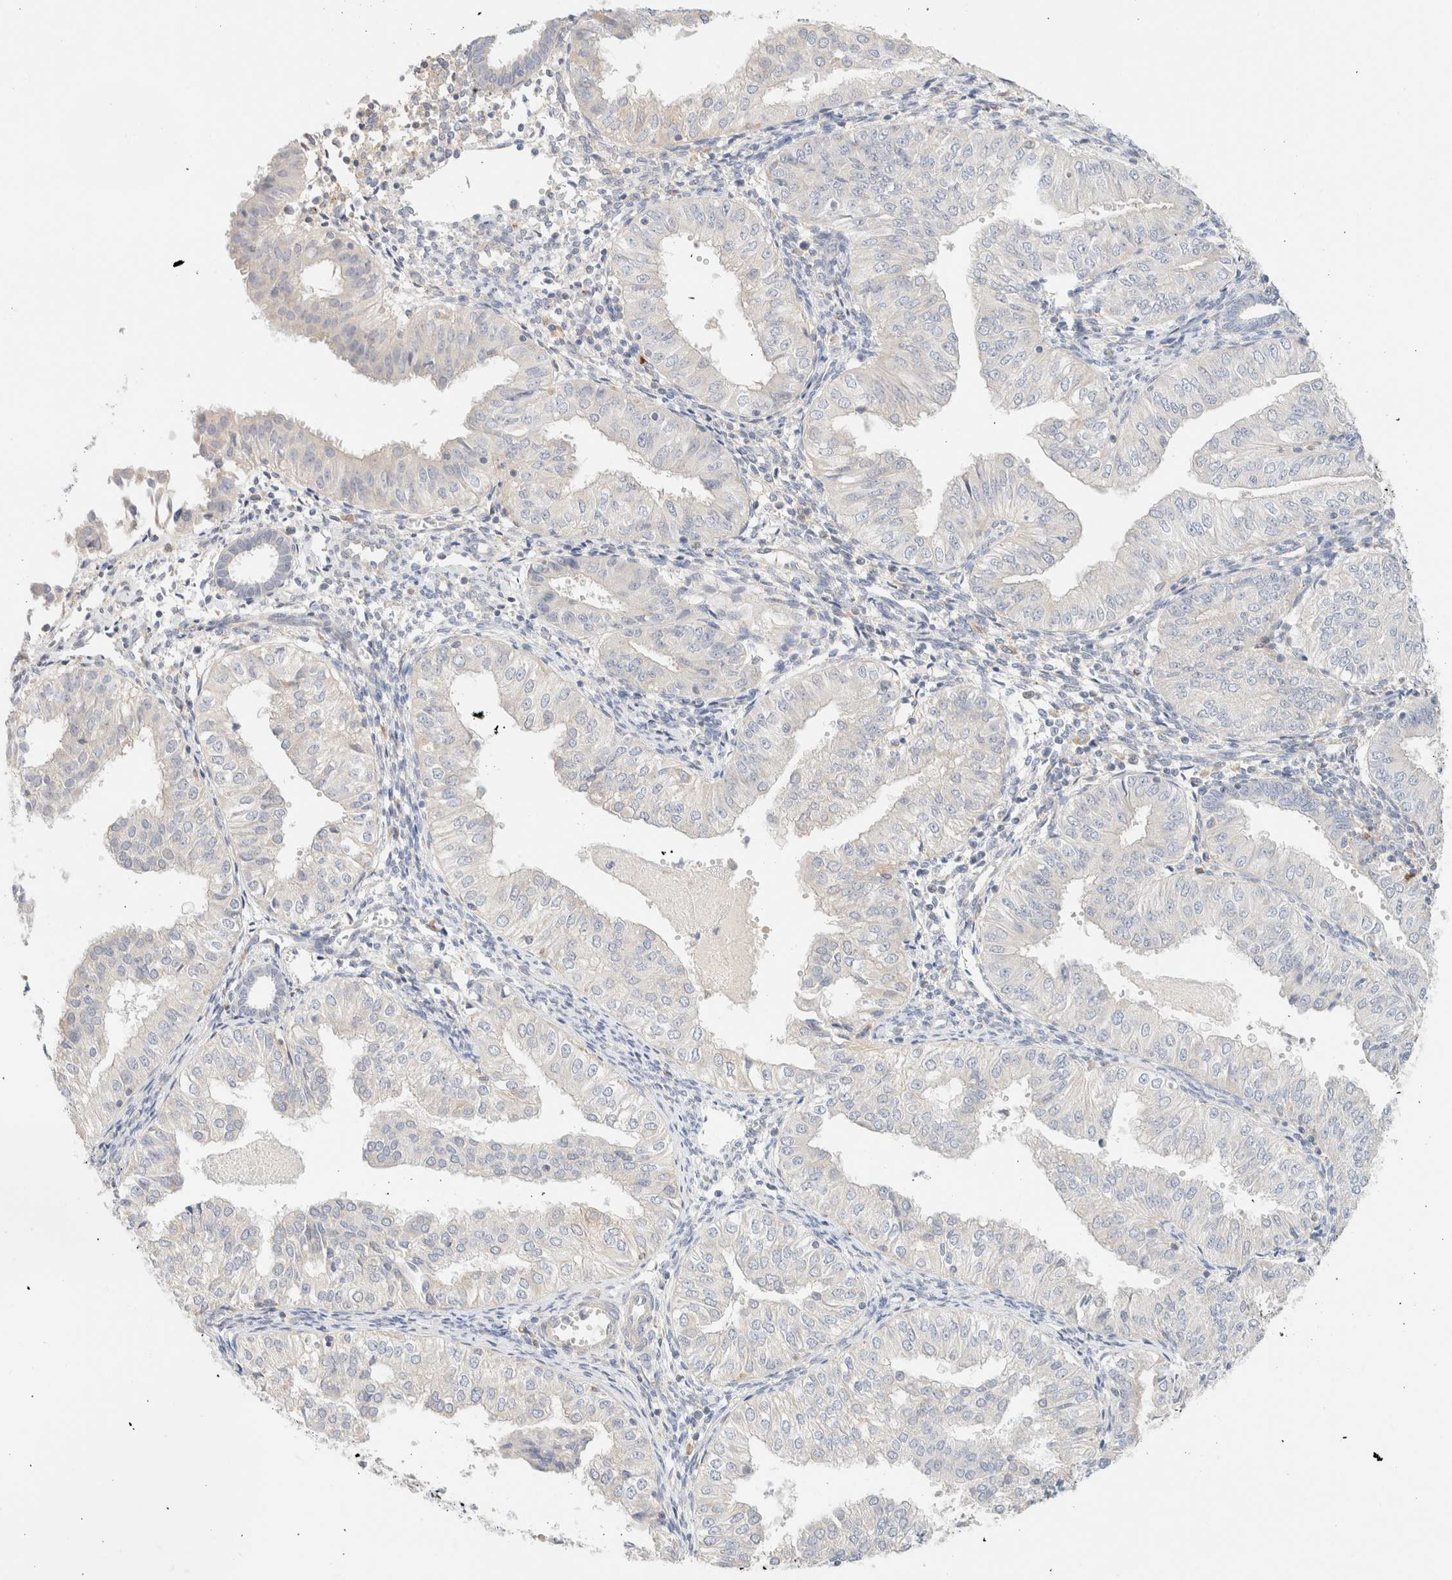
{"staining": {"intensity": "negative", "quantity": "none", "location": "none"}, "tissue": "endometrial cancer", "cell_type": "Tumor cells", "image_type": "cancer", "snomed": [{"axis": "morphology", "description": "Normal tissue, NOS"}, {"axis": "morphology", "description": "Adenocarcinoma, NOS"}, {"axis": "topography", "description": "Endometrium"}], "caption": "Protein analysis of endometrial cancer displays no significant staining in tumor cells. The staining is performed using DAB brown chromogen with nuclei counter-stained in using hematoxylin.", "gene": "SARM1", "patient": {"sex": "female", "age": 53}}